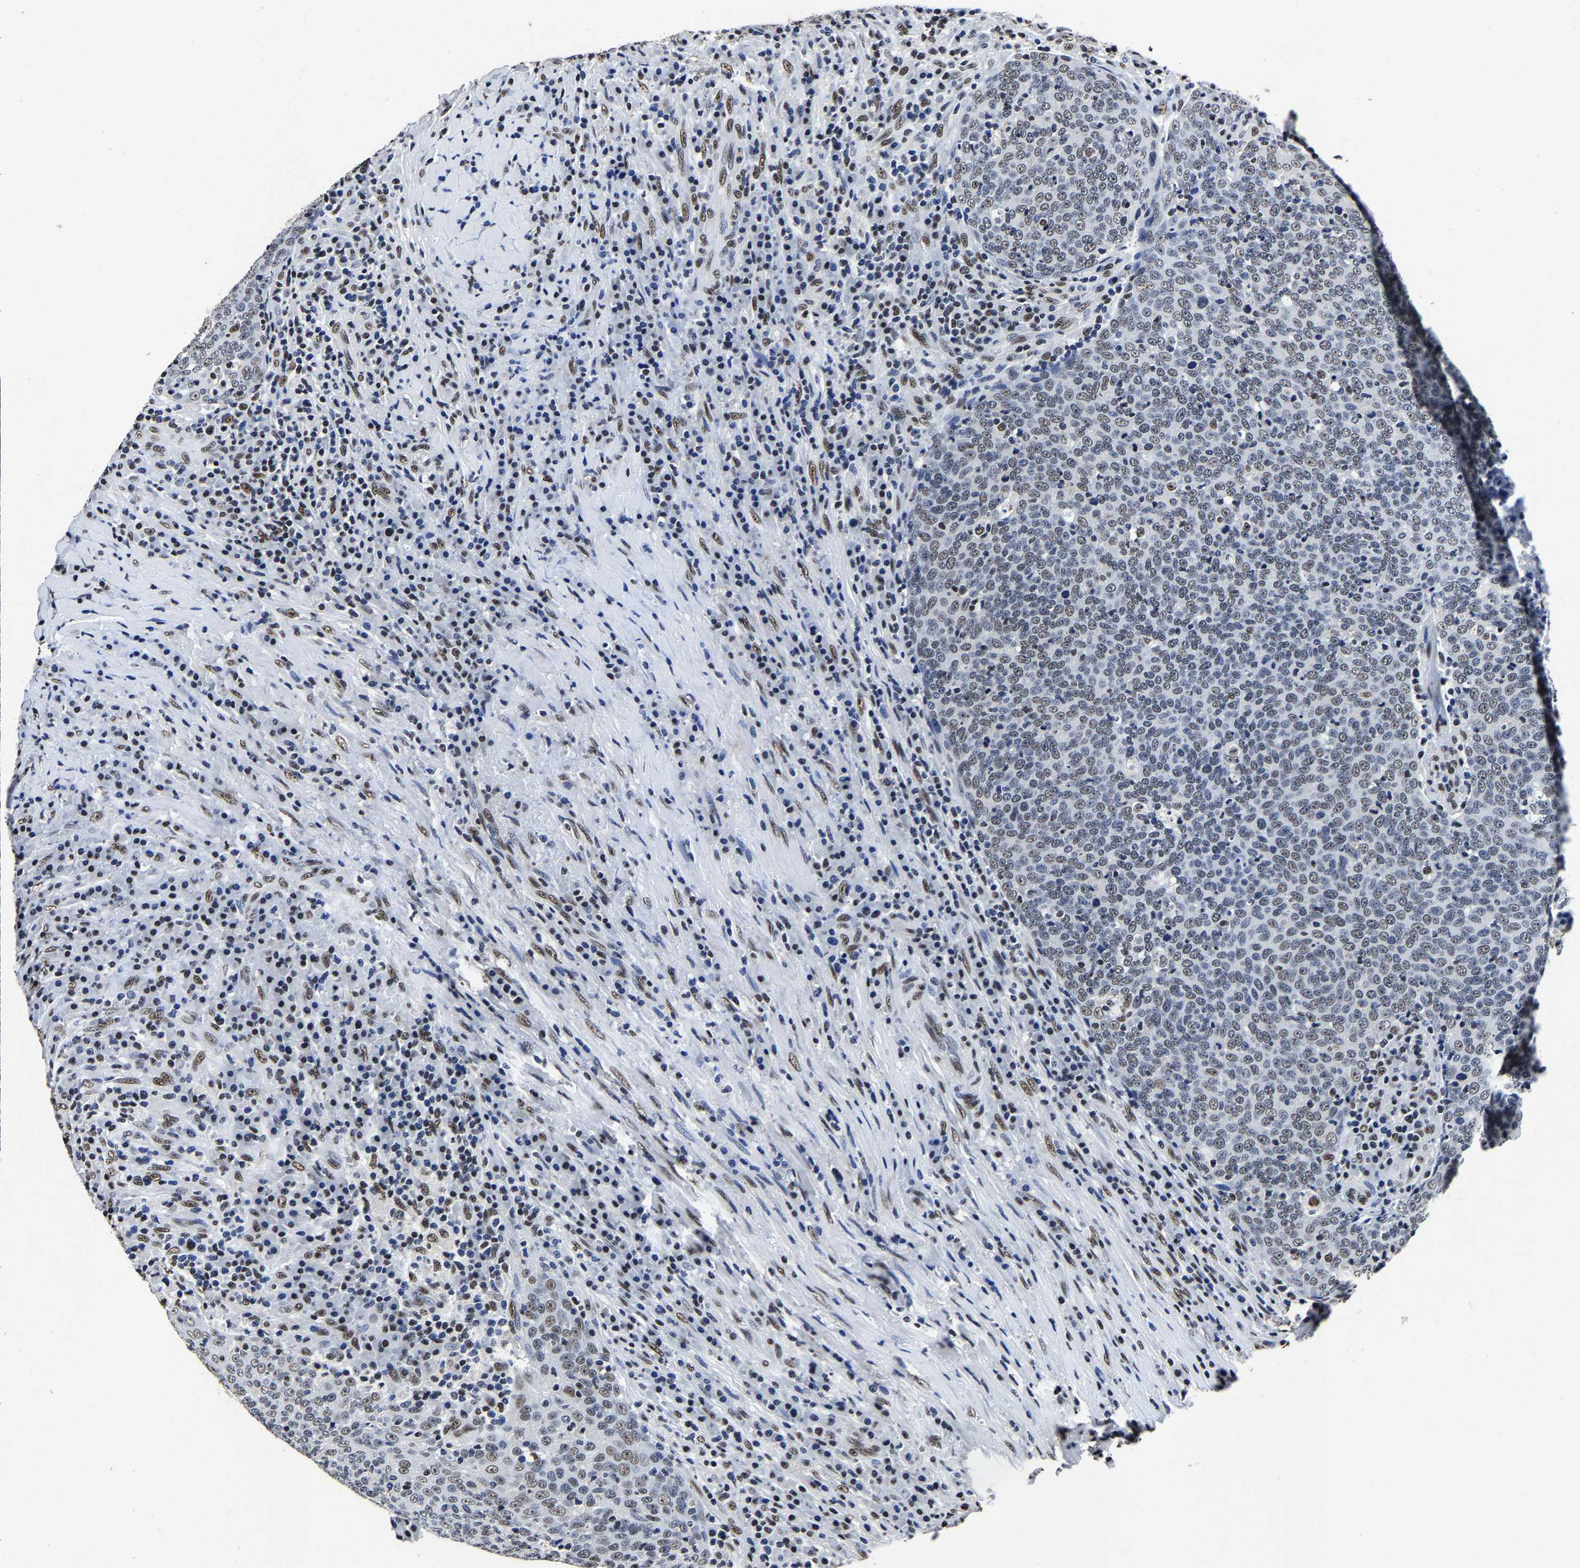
{"staining": {"intensity": "weak", "quantity": "25%-75%", "location": "nuclear"}, "tissue": "head and neck cancer", "cell_type": "Tumor cells", "image_type": "cancer", "snomed": [{"axis": "morphology", "description": "Squamous cell carcinoma, NOS"}, {"axis": "morphology", "description": "Squamous cell carcinoma, metastatic, NOS"}, {"axis": "topography", "description": "Lymph node"}, {"axis": "topography", "description": "Head-Neck"}], "caption": "Protein expression analysis of head and neck cancer (squamous cell carcinoma) reveals weak nuclear positivity in approximately 25%-75% of tumor cells. (DAB (3,3'-diaminobenzidine) = brown stain, brightfield microscopy at high magnification).", "gene": "RBM45", "patient": {"sex": "male", "age": 62}}